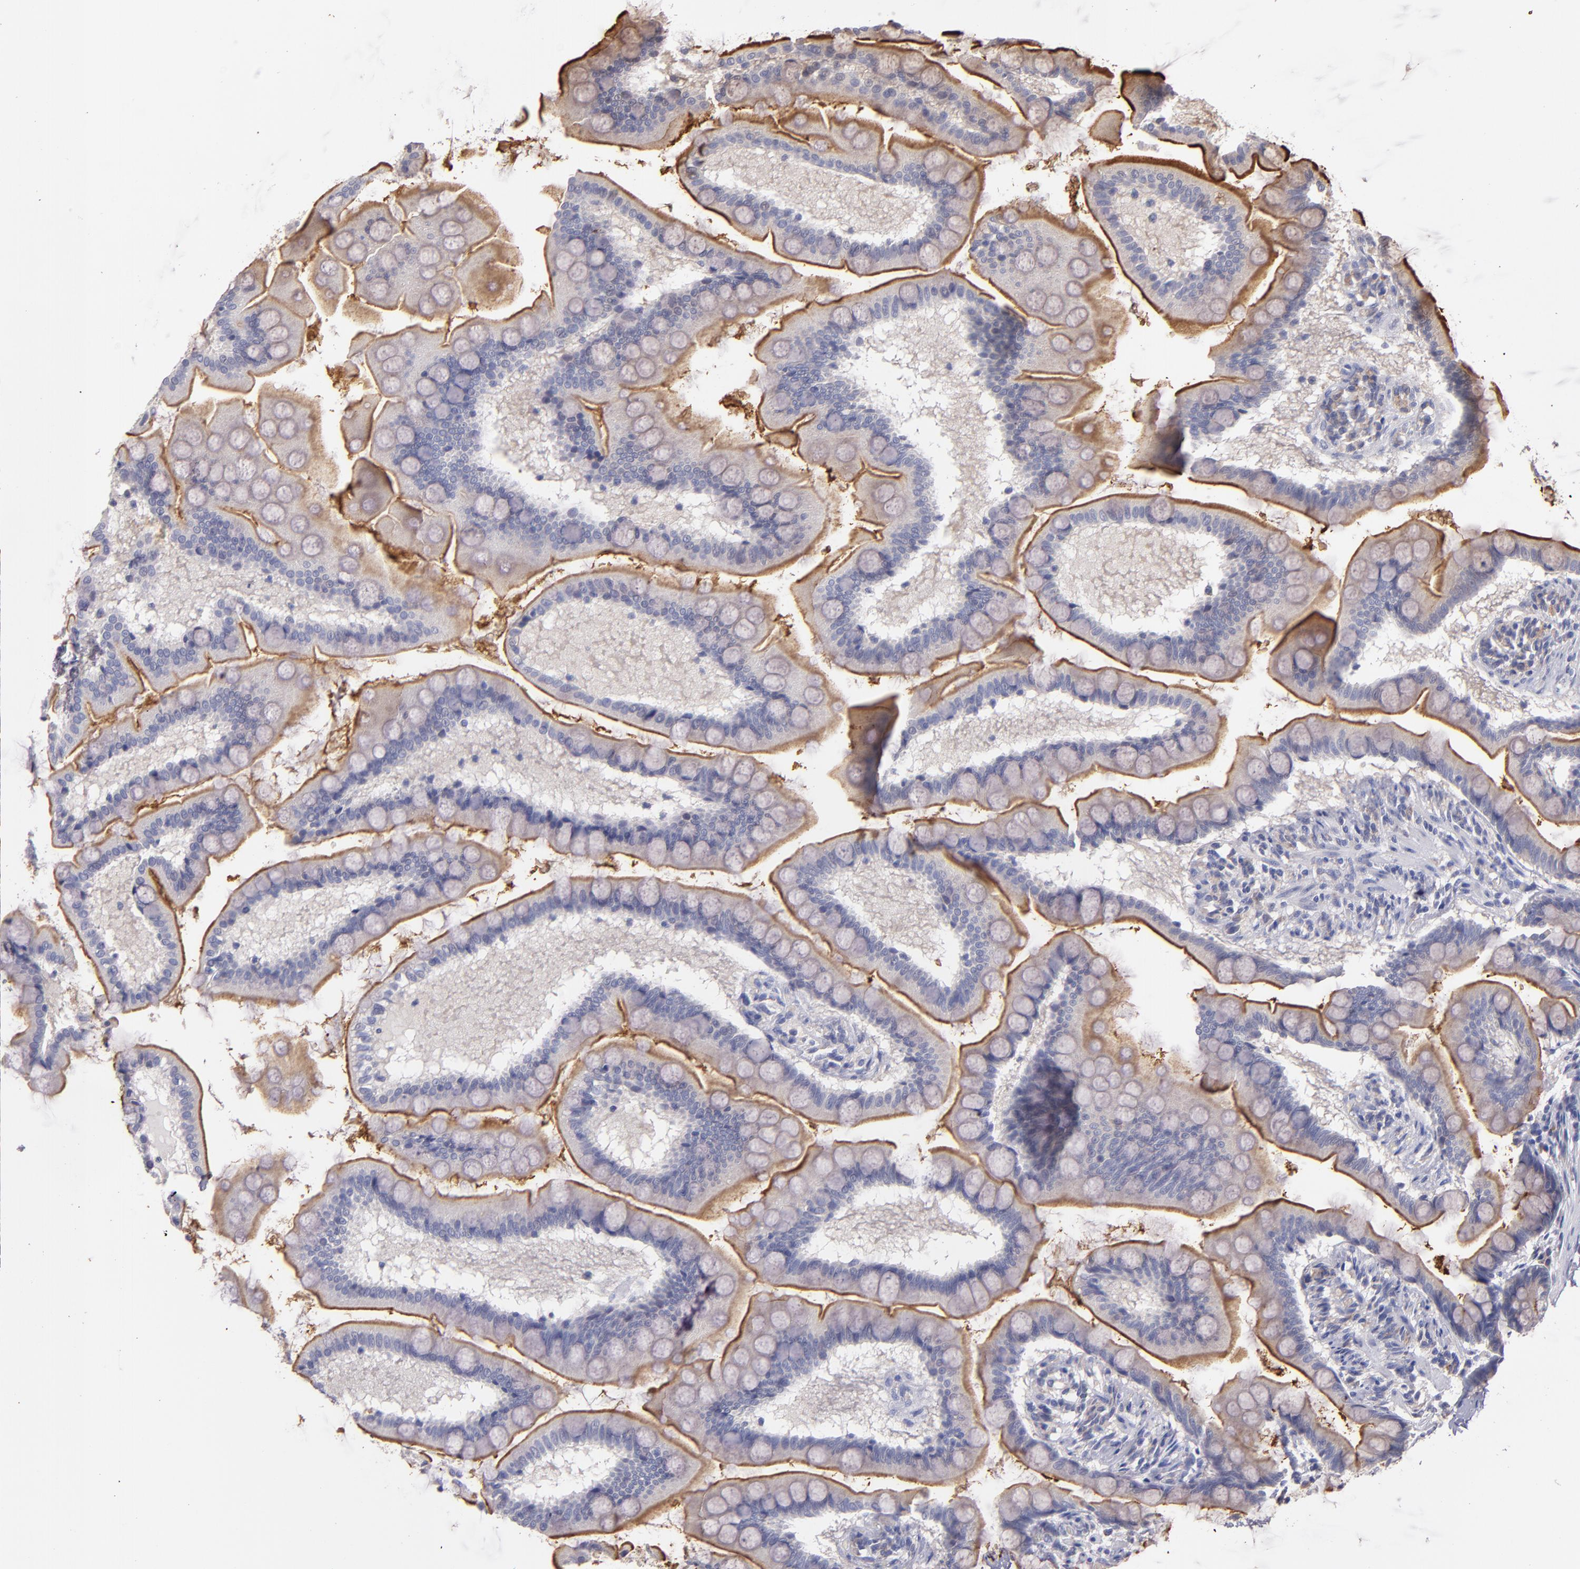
{"staining": {"intensity": "strong", "quantity": "25%-75%", "location": "cytoplasmic/membranous"}, "tissue": "small intestine", "cell_type": "Glandular cells", "image_type": "normal", "snomed": [{"axis": "morphology", "description": "Normal tissue, NOS"}, {"axis": "topography", "description": "Small intestine"}], "caption": "The micrograph demonstrates a brown stain indicating the presence of a protein in the cytoplasmic/membranous of glandular cells in small intestine.", "gene": "IFIH1", "patient": {"sex": "male", "age": 41}}